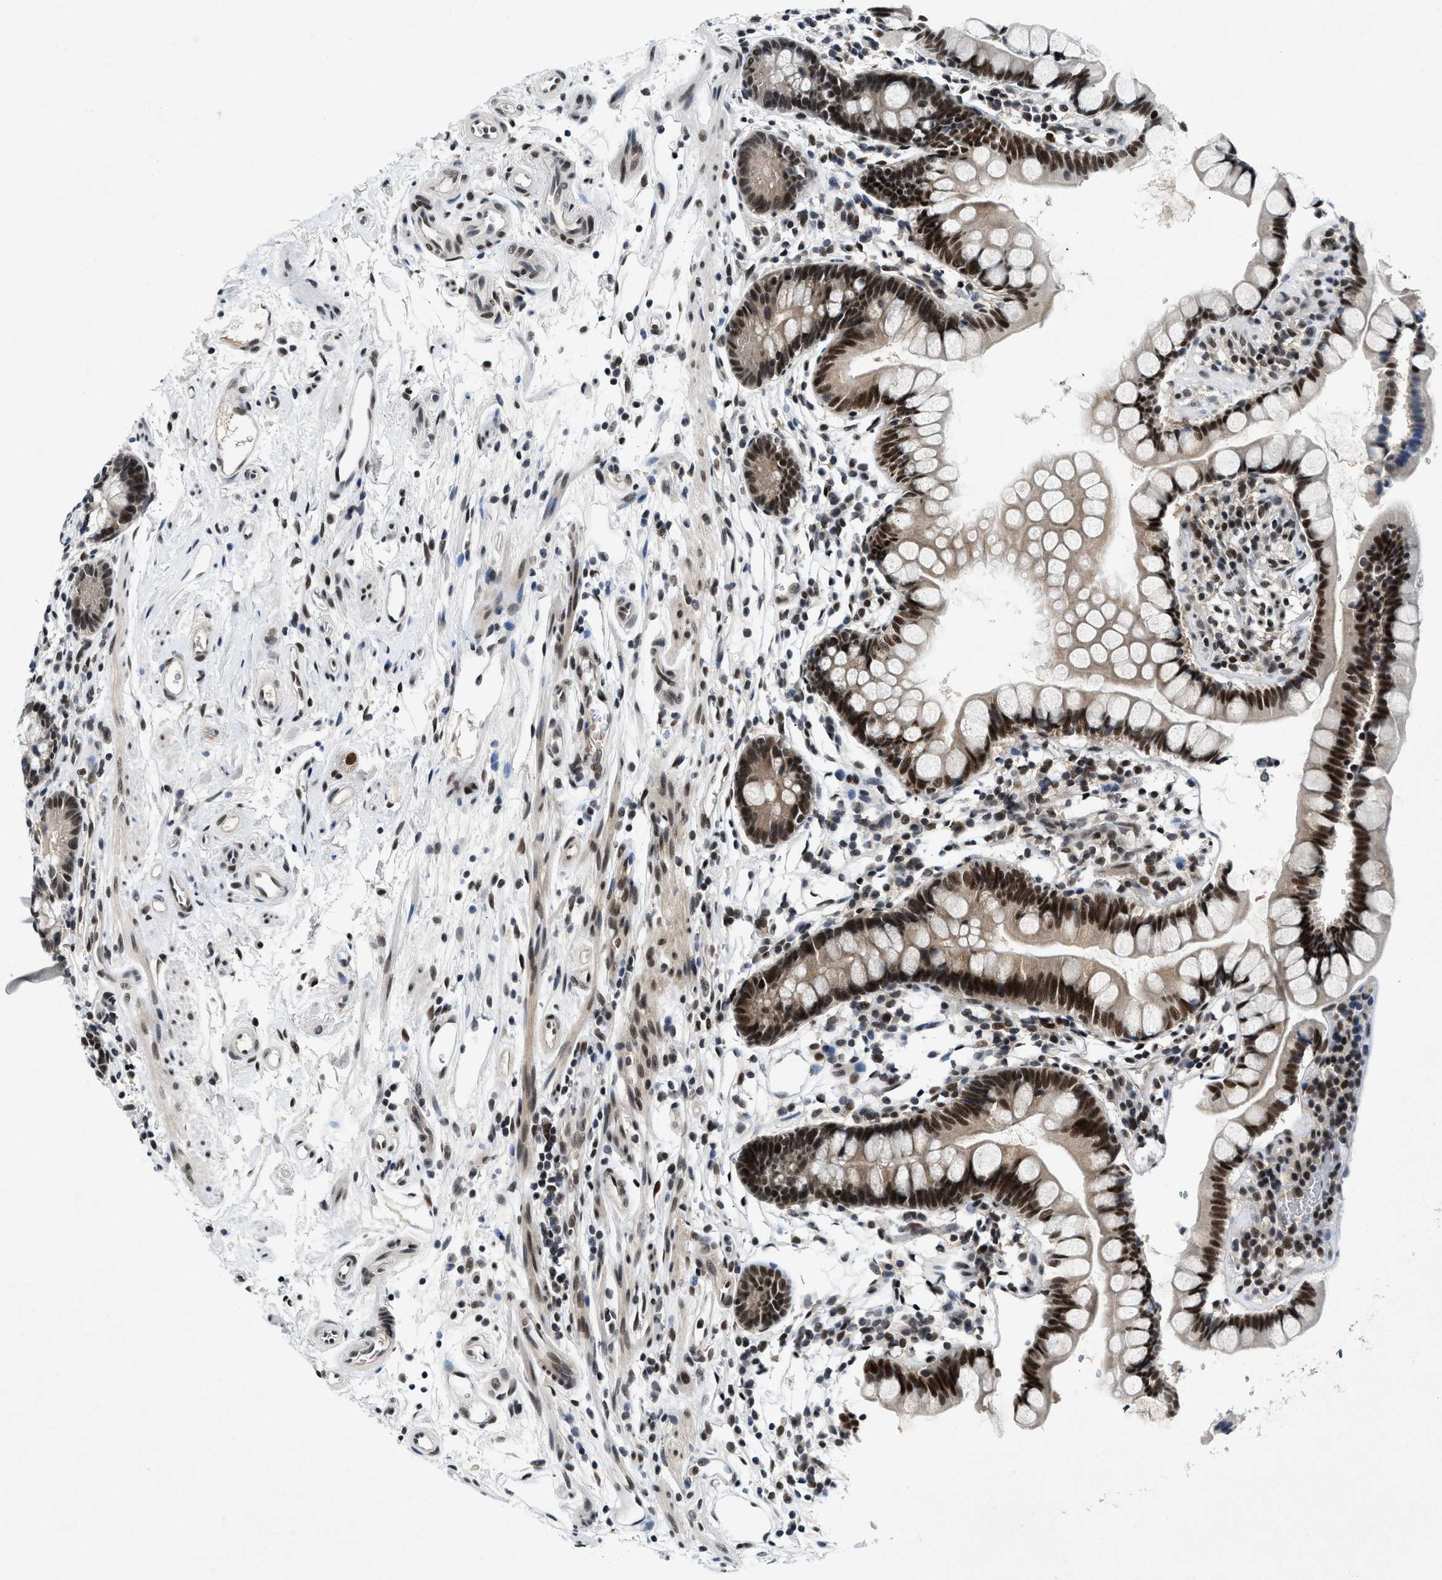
{"staining": {"intensity": "strong", "quantity": ">75%", "location": "cytoplasmic/membranous,nuclear"}, "tissue": "small intestine", "cell_type": "Glandular cells", "image_type": "normal", "snomed": [{"axis": "morphology", "description": "Normal tissue, NOS"}, {"axis": "topography", "description": "Small intestine"}], "caption": "Glandular cells exhibit high levels of strong cytoplasmic/membranous,nuclear positivity in about >75% of cells in unremarkable small intestine. The protein of interest is stained brown, and the nuclei are stained in blue (DAB (3,3'-diaminobenzidine) IHC with brightfield microscopy, high magnification).", "gene": "NCOA1", "patient": {"sex": "female", "age": 84}}